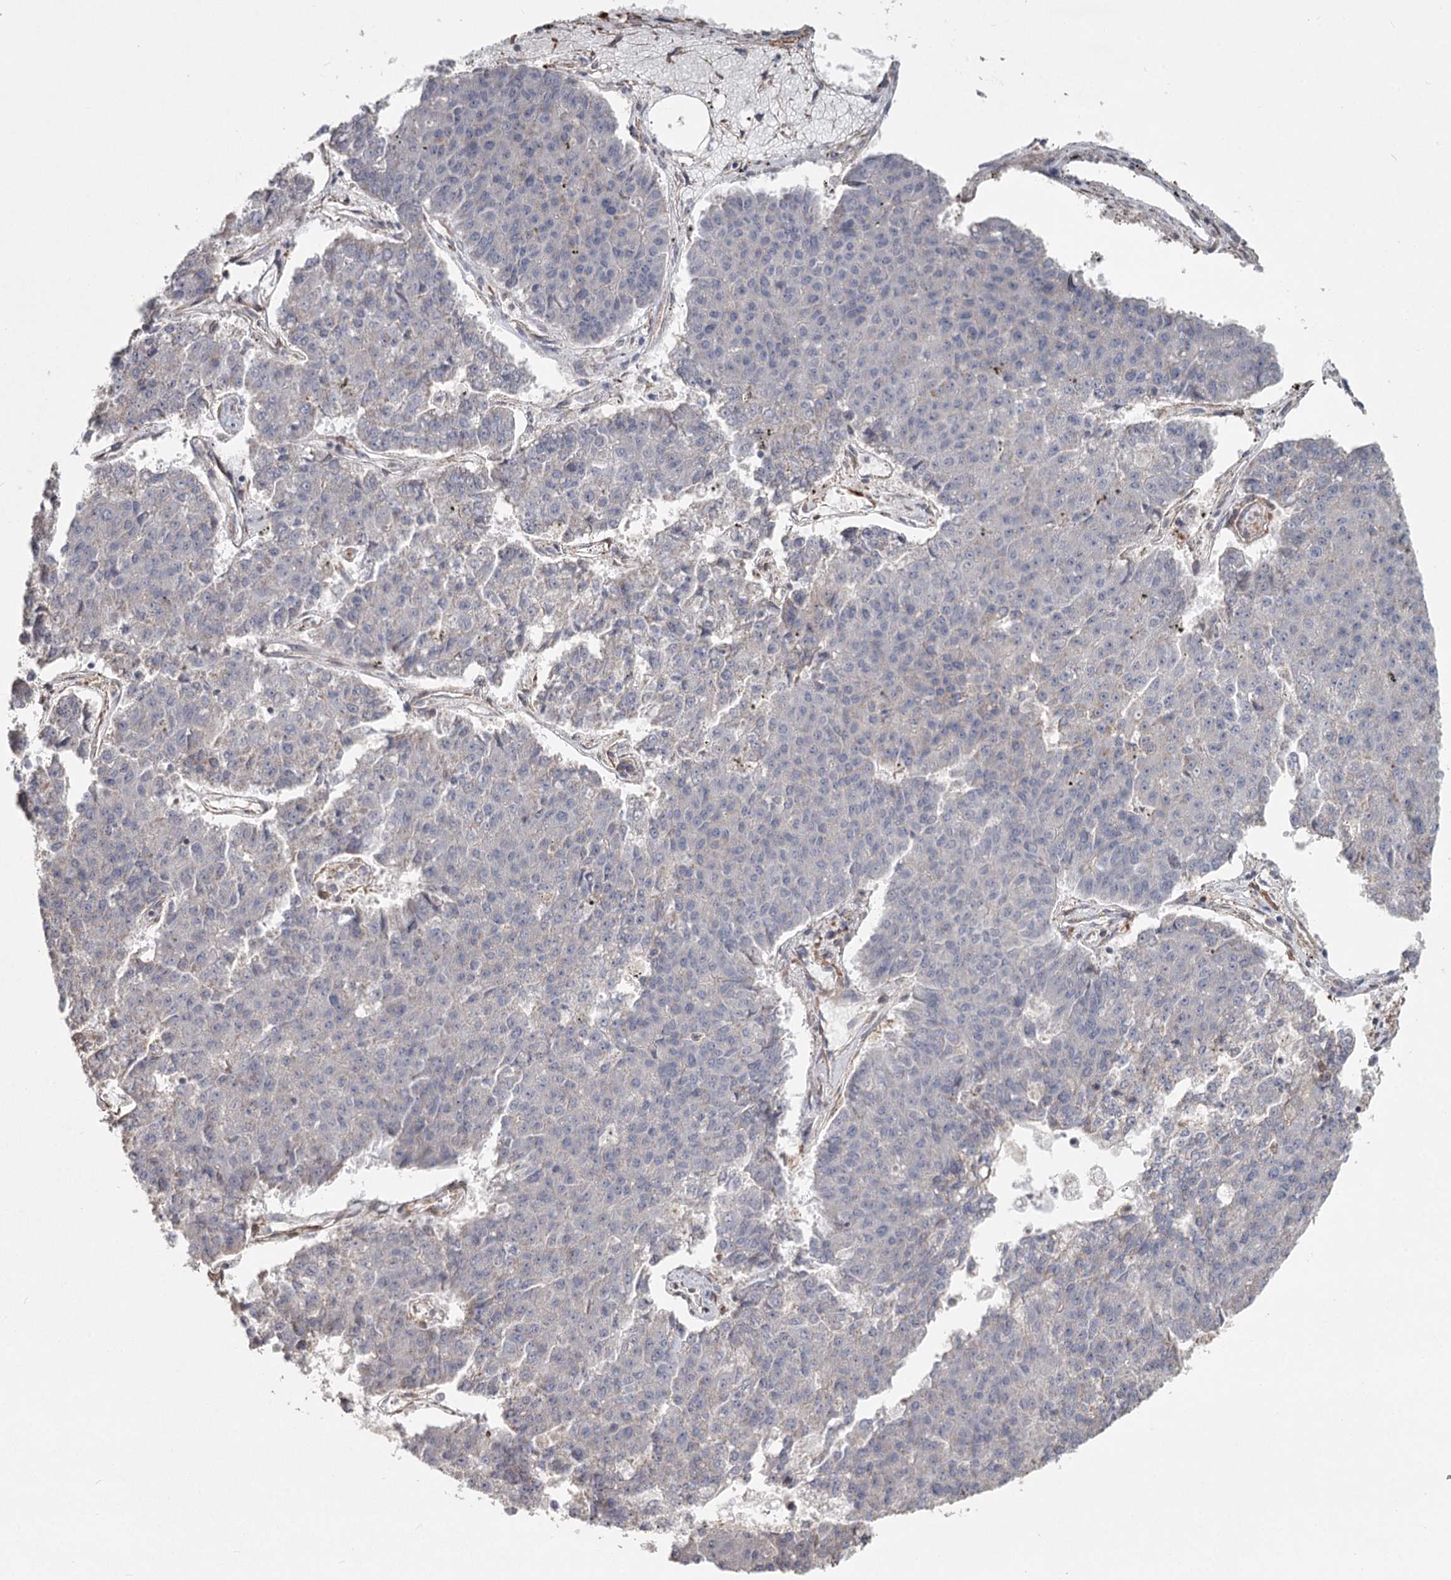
{"staining": {"intensity": "negative", "quantity": "none", "location": "none"}, "tissue": "pancreatic cancer", "cell_type": "Tumor cells", "image_type": "cancer", "snomed": [{"axis": "morphology", "description": "Adenocarcinoma, NOS"}, {"axis": "topography", "description": "Pancreas"}], "caption": "This photomicrograph is of pancreatic cancer stained with IHC to label a protein in brown with the nuclei are counter-stained blue. There is no expression in tumor cells.", "gene": "DHRS9", "patient": {"sex": "male", "age": 50}}